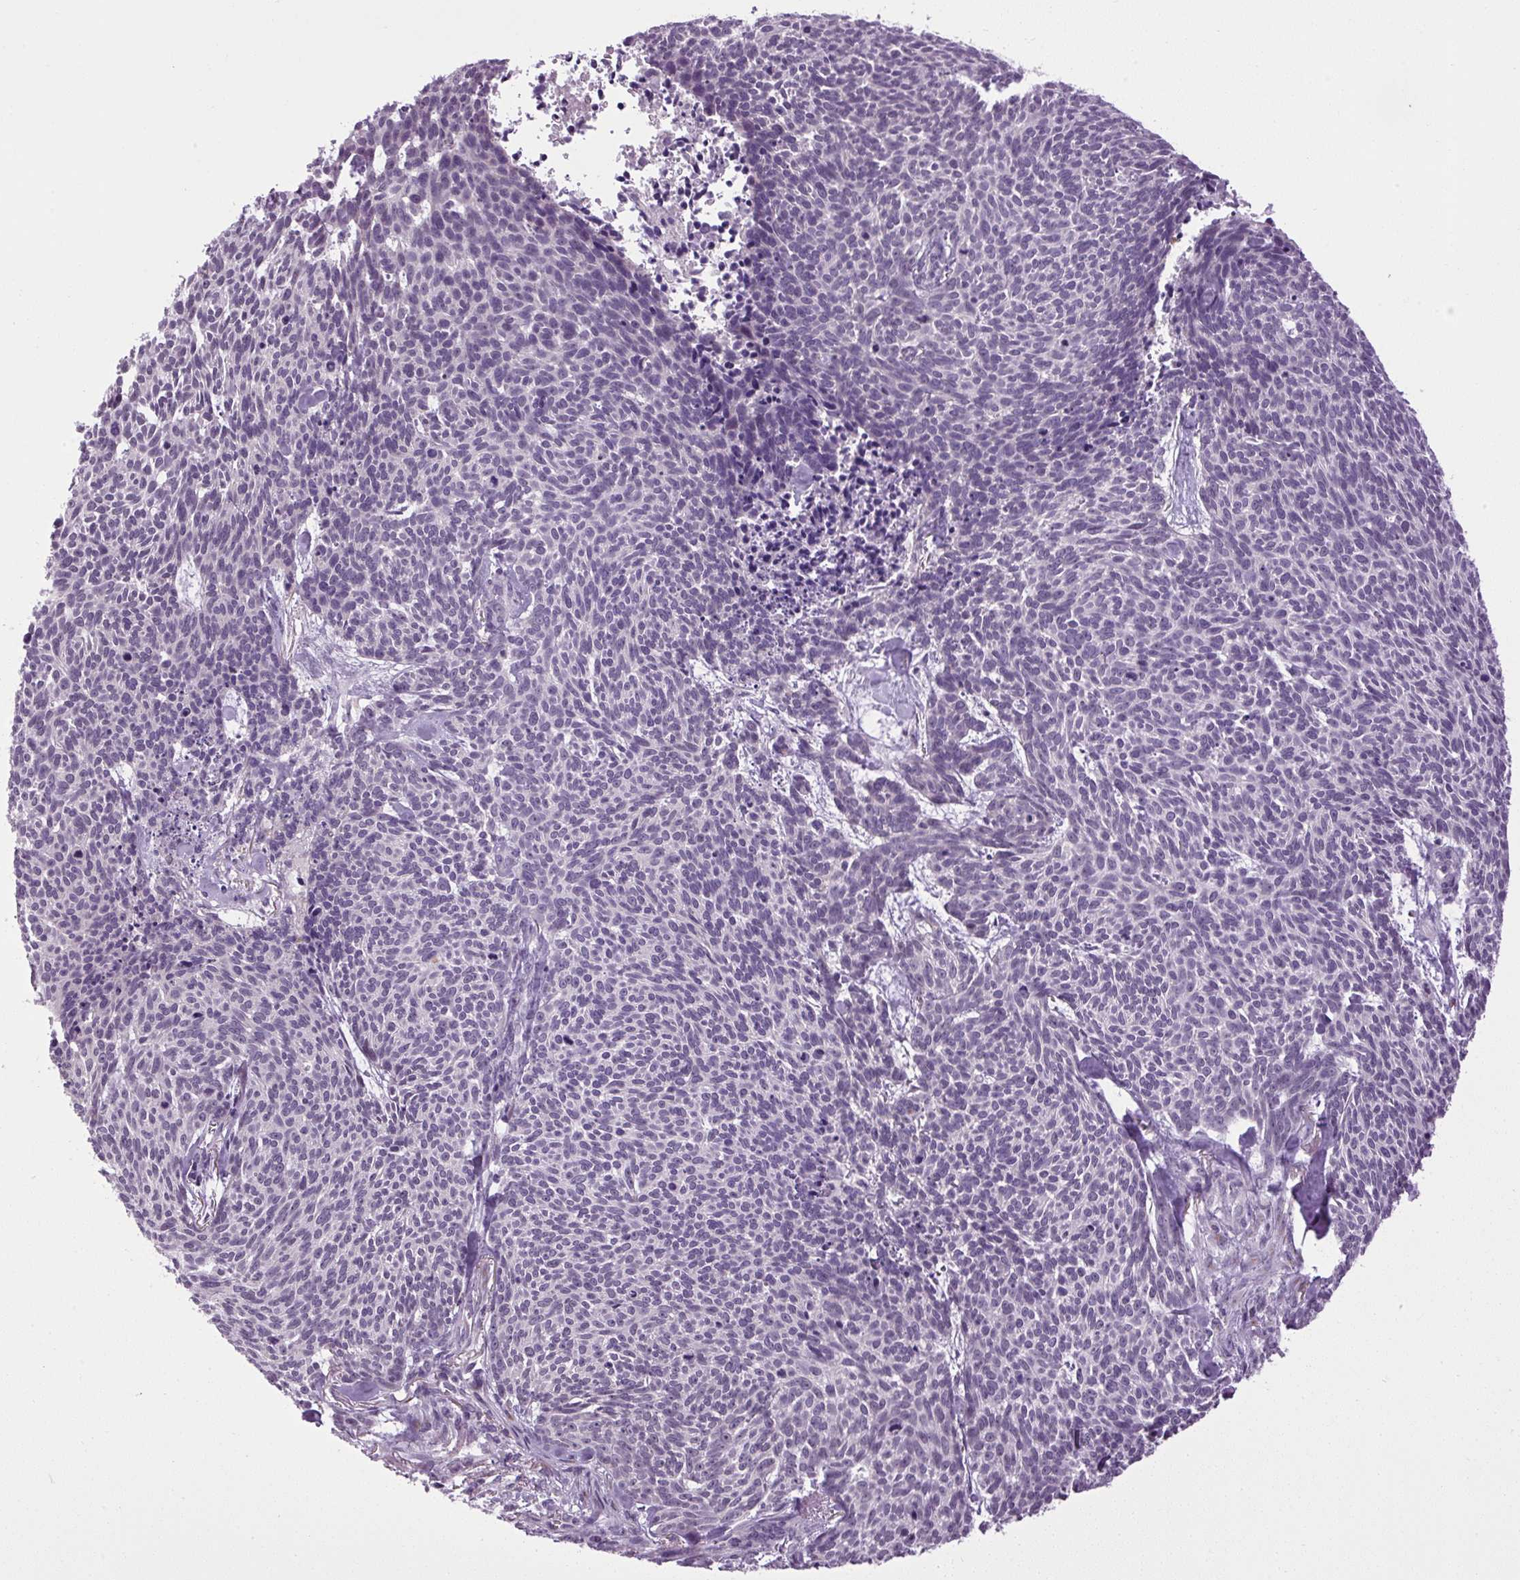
{"staining": {"intensity": "negative", "quantity": "none", "location": "none"}, "tissue": "skin cancer", "cell_type": "Tumor cells", "image_type": "cancer", "snomed": [{"axis": "morphology", "description": "Basal cell carcinoma"}, {"axis": "topography", "description": "Skin"}], "caption": "There is no significant positivity in tumor cells of basal cell carcinoma (skin). Brightfield microscopy of immunohistochemistry (IHC) stained with DAB (brown) and hematoxylin (blue), captured at high magnification.", "gene": "A1CF", "patient": {"sex": "female", "age": 93}}